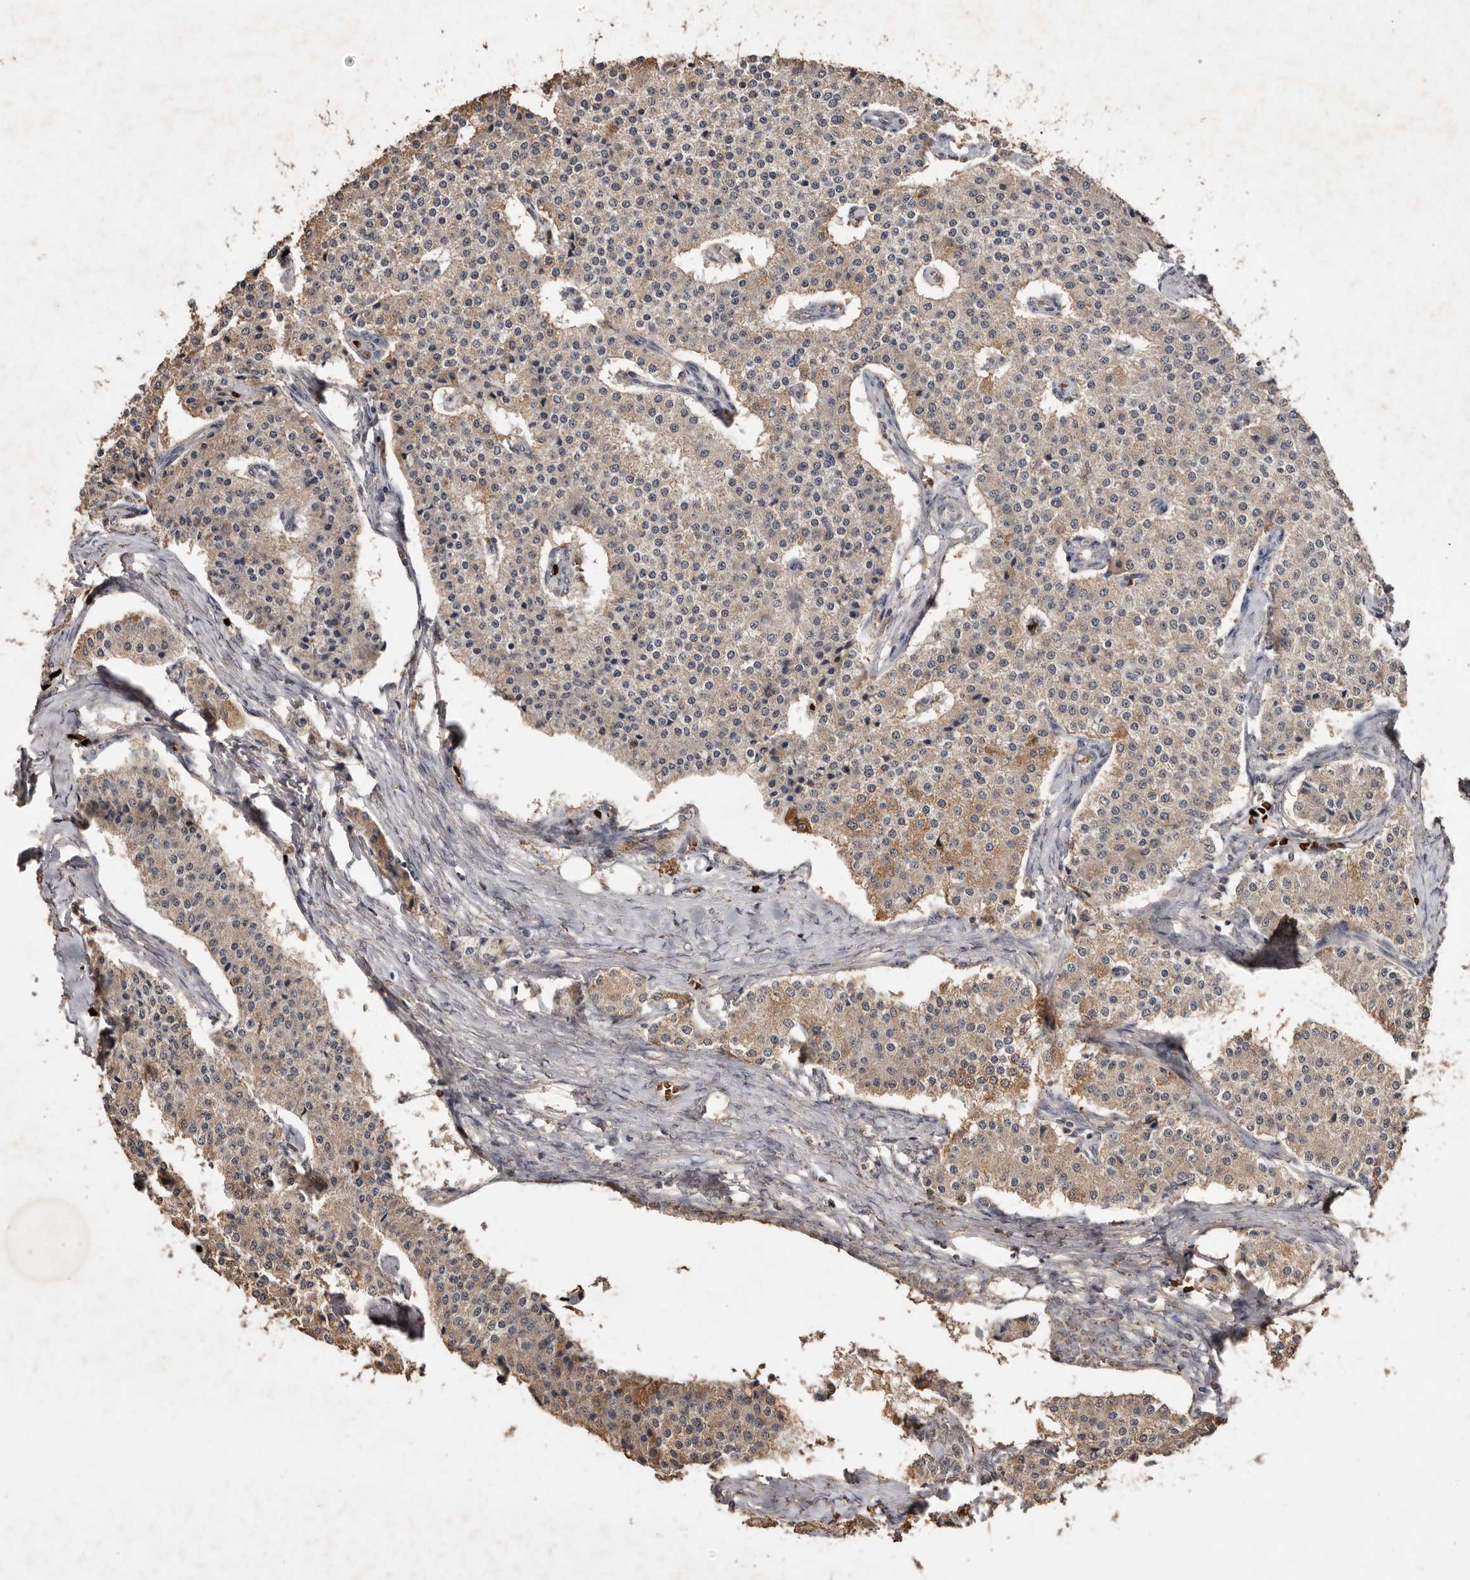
{"staining": {"intensity": "moderate", "quantity": "<25%", "location": "cytoplasmic/membranous"}, "tissue": "carcinoid", "cell_type": "Tumor cells", "image_type": "cancer", "snomed": [{"axis": "morphology", "description": "Carcinoid, malignant, NOS"}, {"axis": "topography", "description": "Colon"}], "caption": "This is an image of immunohistochemistry staining of carcinoid (malignant), which shows moderate staining in the cytoplasmic/membranous of tumor cells.", "gene": "GRAMD2A", "patient": {"sex": "female", "age": 52}}